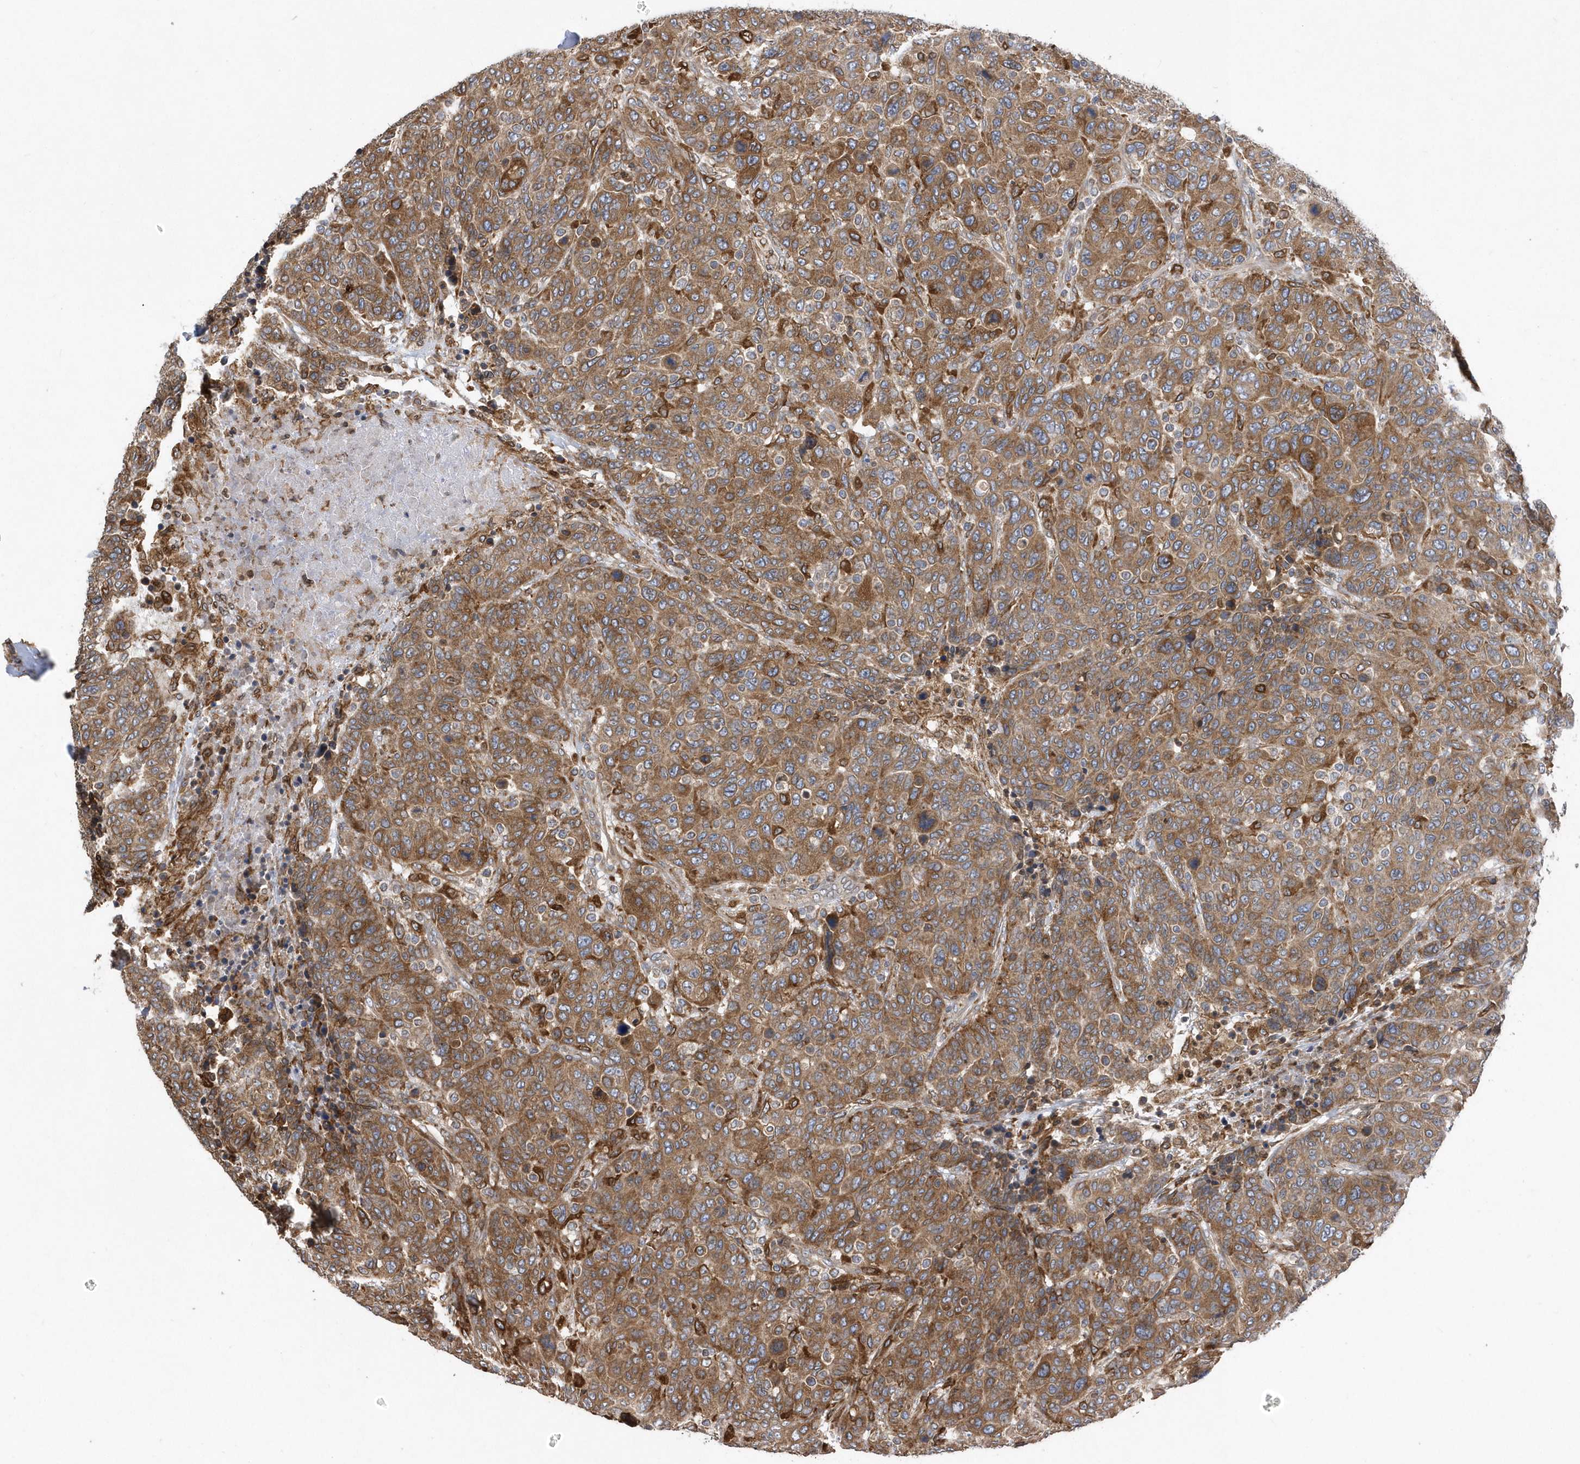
{"staining": {"intensity": "moderate", "quantity": ">75%", "location": "cytoplasmic/membranous"}, "tissue": "breast cancer", "cell_type": "Tumor cells", "image_type": "cancer", "snomed": [{"axis": "morphology", "description": "Duct carcinoma"}, {"axis": "topography", "description": "Breast"}], "caption": "DAB immunohistochemical staining of human breast cancer (invasive ductal carcinoma) shows moderate cytoplasmic/membranous protein positivity in about >75% of tumor cells. (IHC, brightfield microscopy, high magnification).", "gene": "VAMP7", "patient": {"sex": "female", "age": 37}}